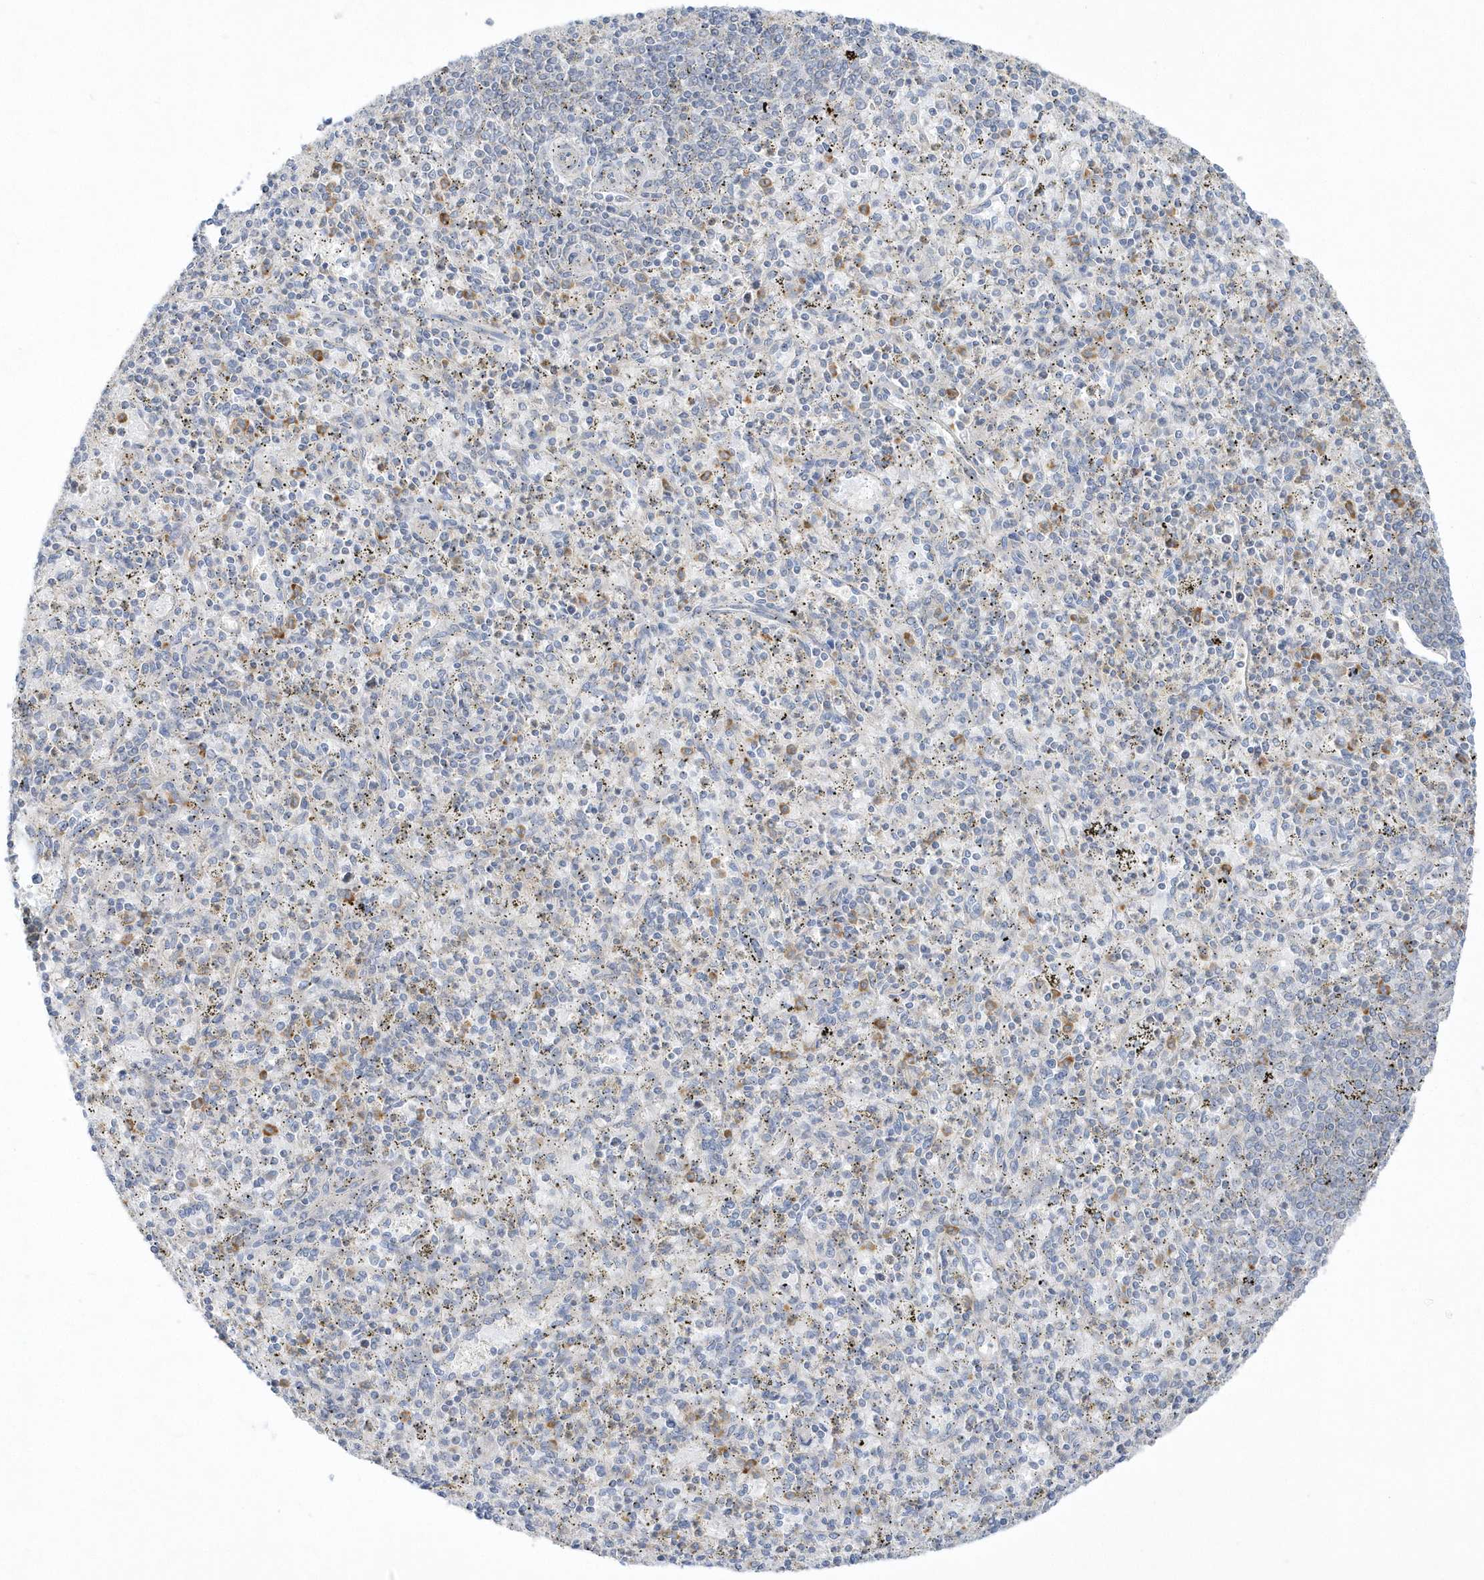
{"staining": {"intensity": "moderate", "quantity": "<25%", "location": "cytoplasmic/membranous"}, "tissue": "spleen", "cell_type": "Cells in red pulp", "image_type": "normal", "snomed": [{"axis": "morphology", "description": "Normal tissue, NOS"}, {"axis": "topography", "description": "Spleen"}], "caption": "Immunohistochemistry (IHC) image of unremarkable spleen: spleen stained using immunohistochemistry shows low levels of moderate protein expression localized specifically in the cytoplasmic/membranous of cells in red pulp, appearing as a cytoplasmic/membranous brown color.", "gene": "DNAJC18", "patient": {"sex": "male", "age": 72}}